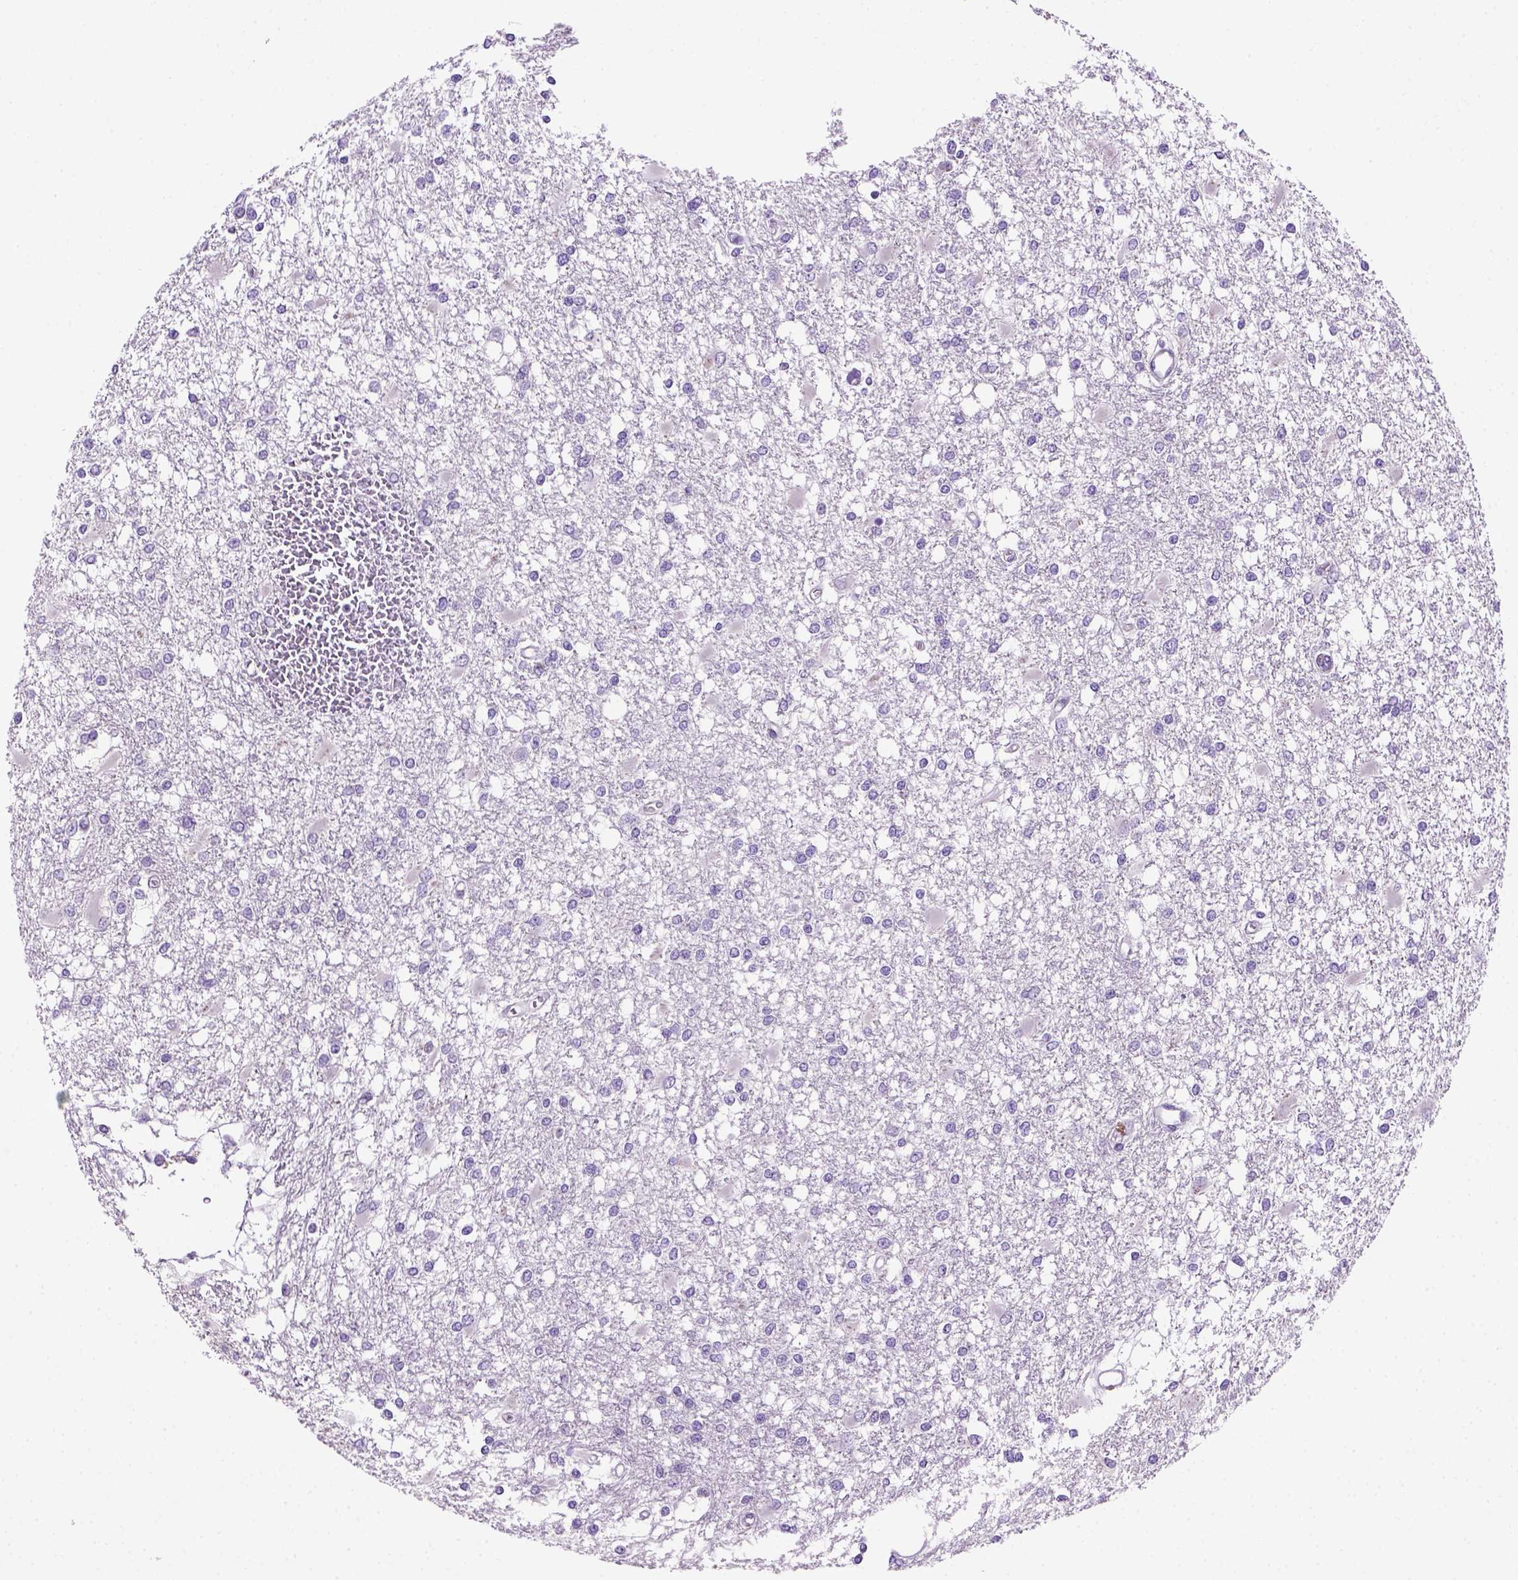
{"staining": {"intensity": "negative", "quantity": "none", "location": "none"}, "tissue": "glioma", "cell_type": "Tumor cells", "image_type": "cancer", "snomed": [{"axis": "morphology", "description": "Glioma, malignant, High grade"}, {"axis": "topography", "description": "Cerebral cortex"}], "caption": "A photomicrograph of glioma stained for a protein demonstrates no brown staining in tumor cells.", "gene": "CDH1", "patient": {"sex": "male", "age": 79}}